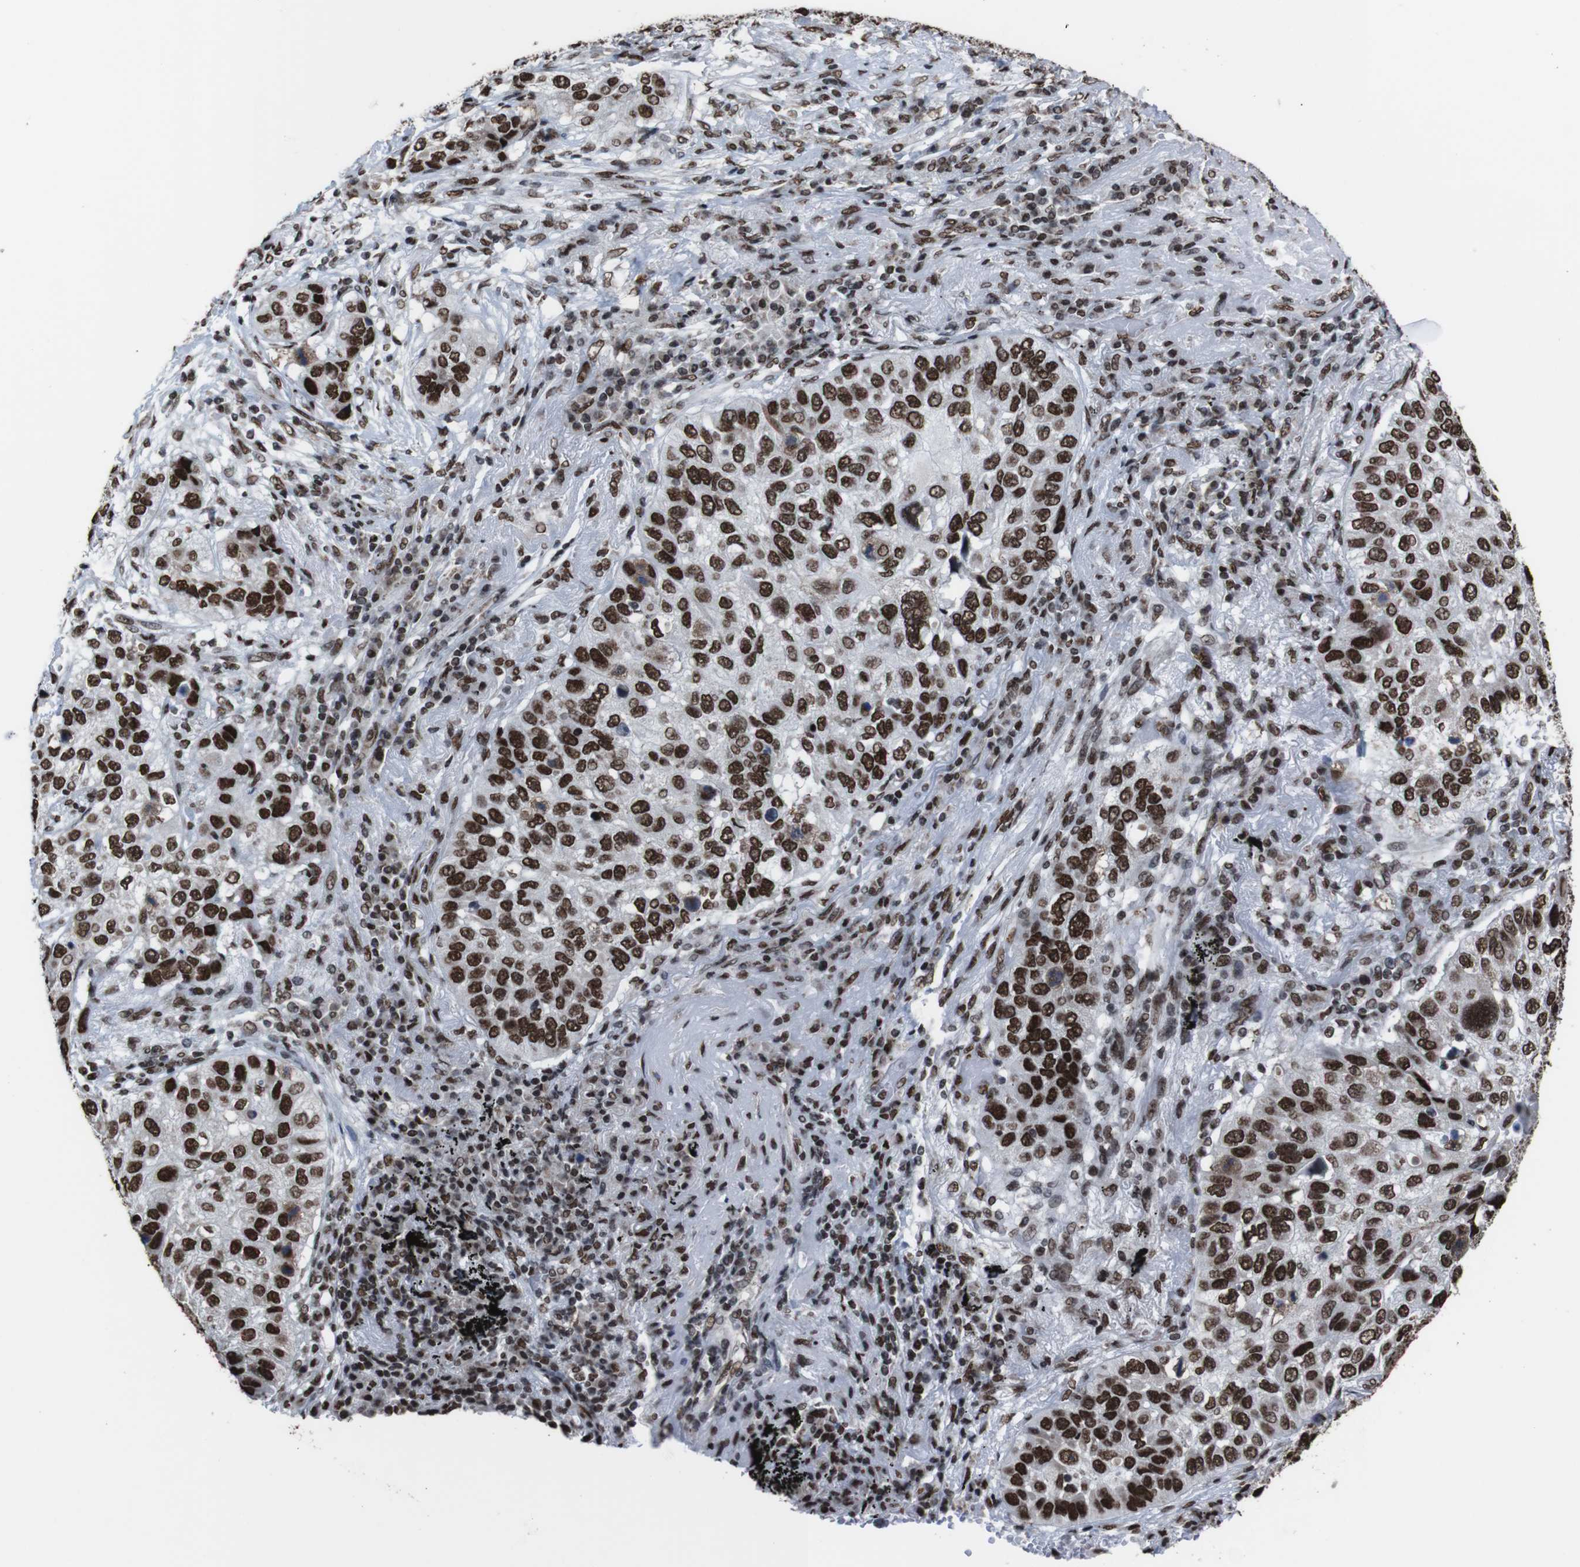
{"staining": {"intensity": "strong", "quantity": ">75%", "location": "nuclear"}, "tissue": "lung cancer", "cell_type": "Tumor cells", "image_type": "cancer", "snomed": [{"axis": "morphology", "description": "Squamous cell carcinoma, NOS"}, {"axis": "topography", "description": "Lung"}], "caption": "Immunohistochemistry staining of squamous cell carcinoma (lung), which demonstrates high levels of strong nuclear expression in about >75% of tumor cells indicating strong nuclear protein staining. The staining was performed using DAB (brown) for protein detection and nuclei were counterstained in hematoxylin (blue).", "gene": "ROMO1", "patient": {"sex": "male", "age": 57}}